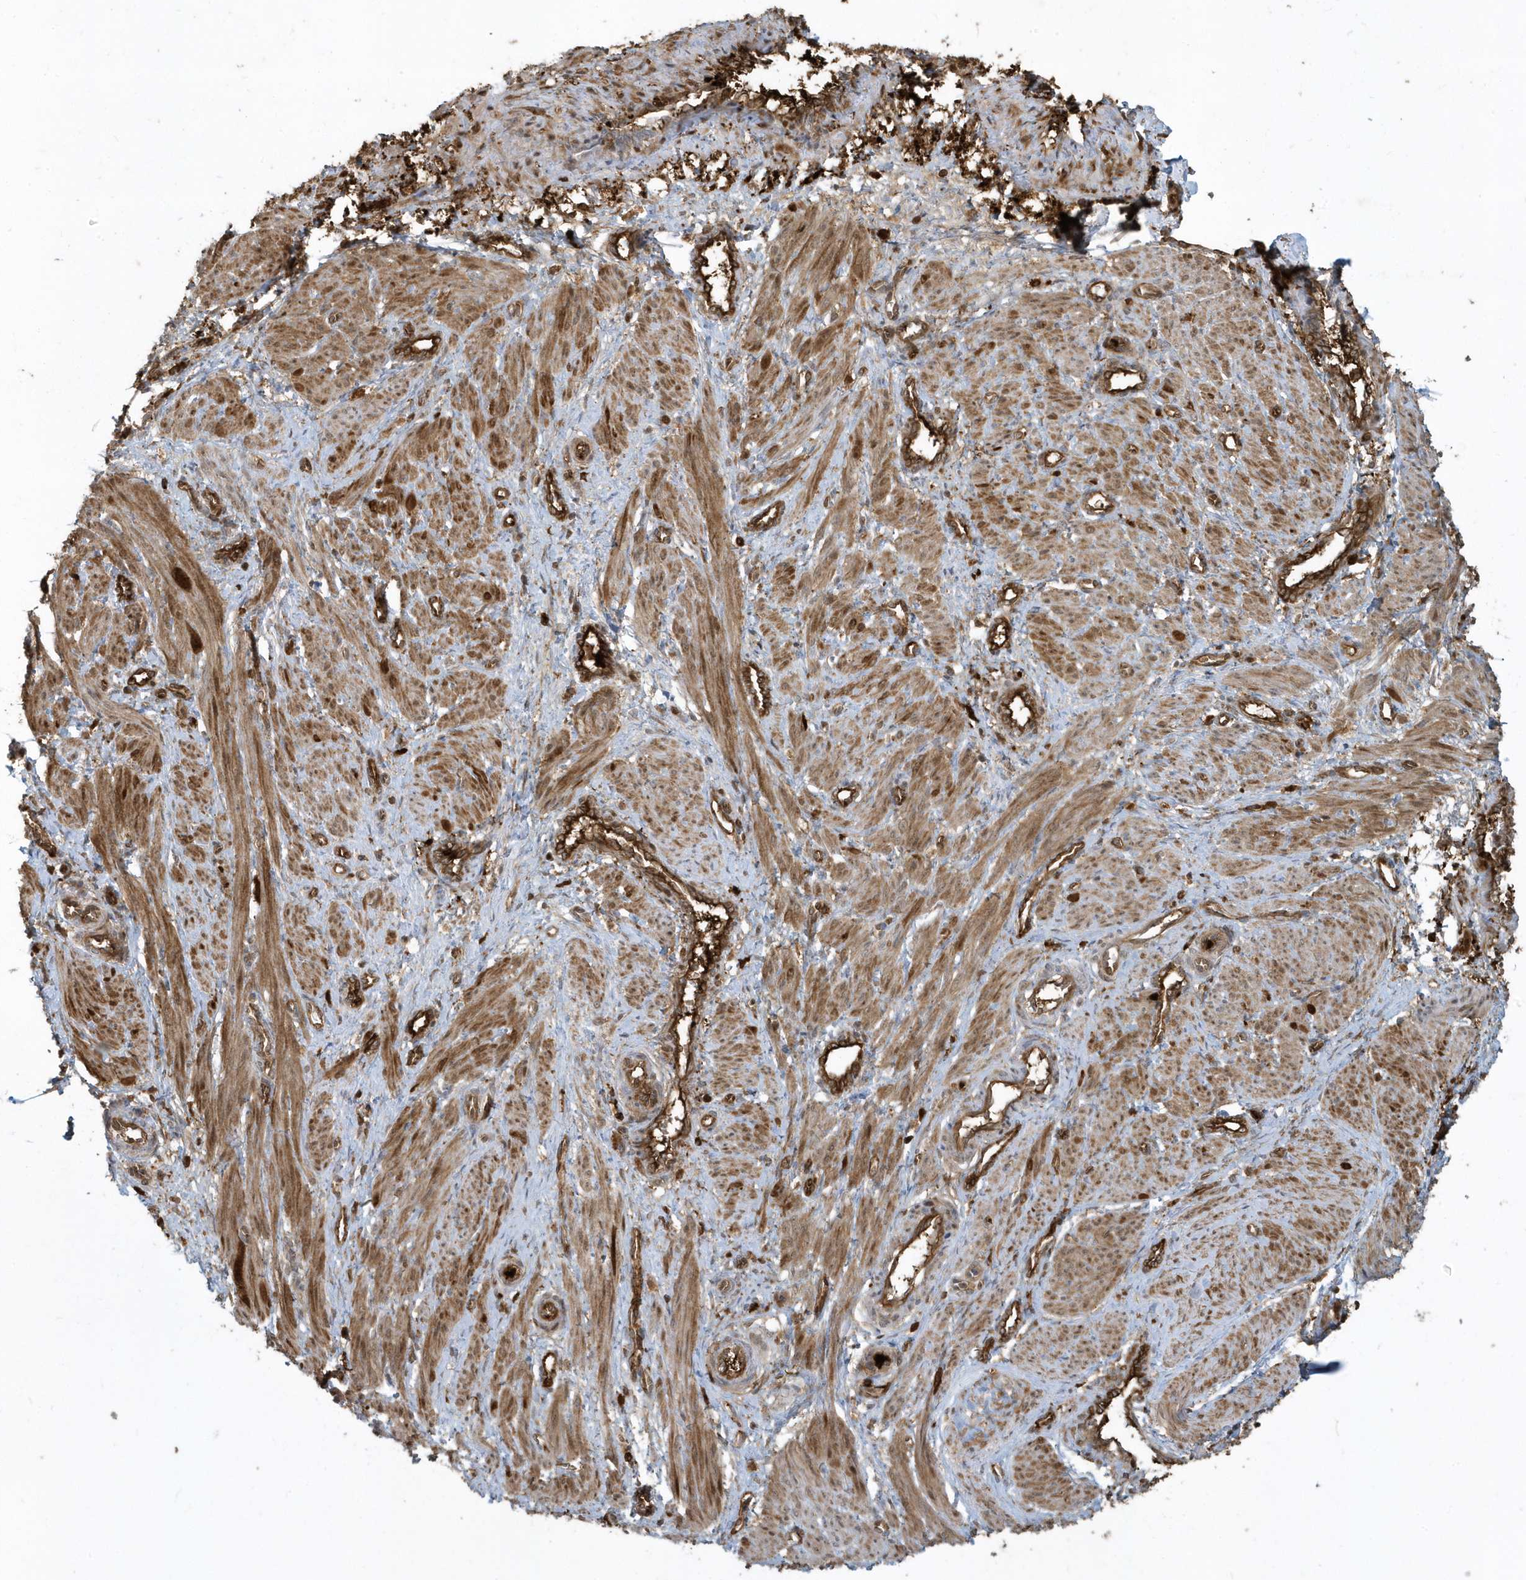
{"staining": {"intensity": "moderate", "quantity": ">75%", "location": "cytoplasmic/membranous"}, "tissue": "smooth muscle", "cell_type": "Smooth muscle cells", "image_type": "normal", "snomed": [{"axis": "morphology", "description": "Normal tissue, NOS"}, {"axis": "topography", "description": "Endometrium"}], "caption": "Approximately >75% of smooth muscle cells in normal human smooth muscle show moderate cytoplasmic/membranous protein staining as visualized by brown immunohistochemical staining.", "gene": "CLCN6", "patient": {"sex": "female", "age": 33}}